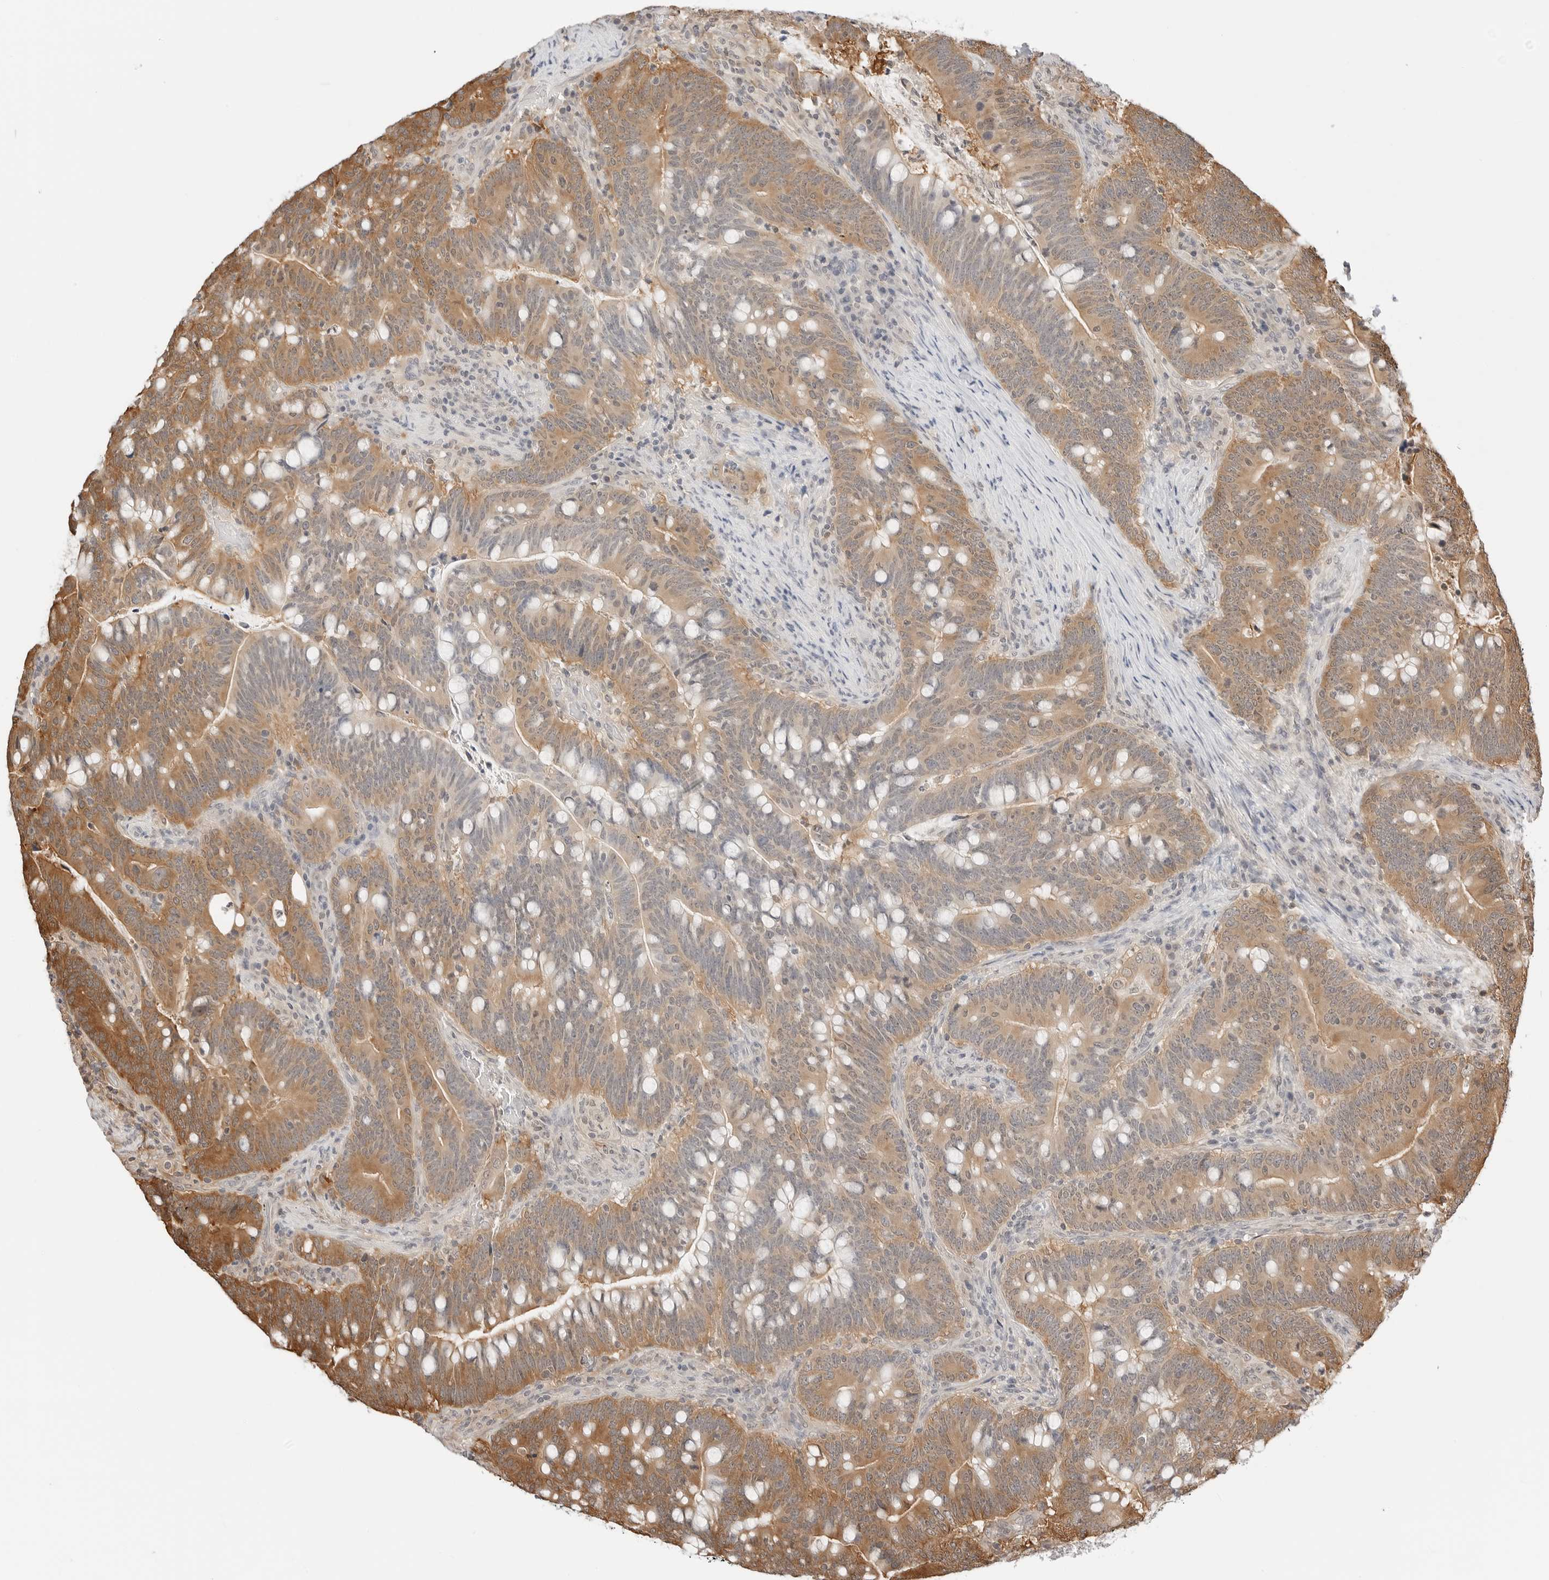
{"staining": {"intensity": "moderate", "quantity": ">75%", "location": "cytoplasmic/membranous"}, "tissue": "colorectal cancer", "cell_type": "Tumor cells", "image_type": "cancer", "snomed": [{"axis": "morphology", "description": "Adenocarcinoma, NOS"}, {"axis": "topography", "description": "Colon"}], "caption": "Immunohistochemical staining of adenocarcinoma (colorectal) reveals moderate cytoplasmic/membranous protein staining in about >75% of tumor cells.", "gene": "NUDC", "patient": {"sex": "female", "age": 66}}